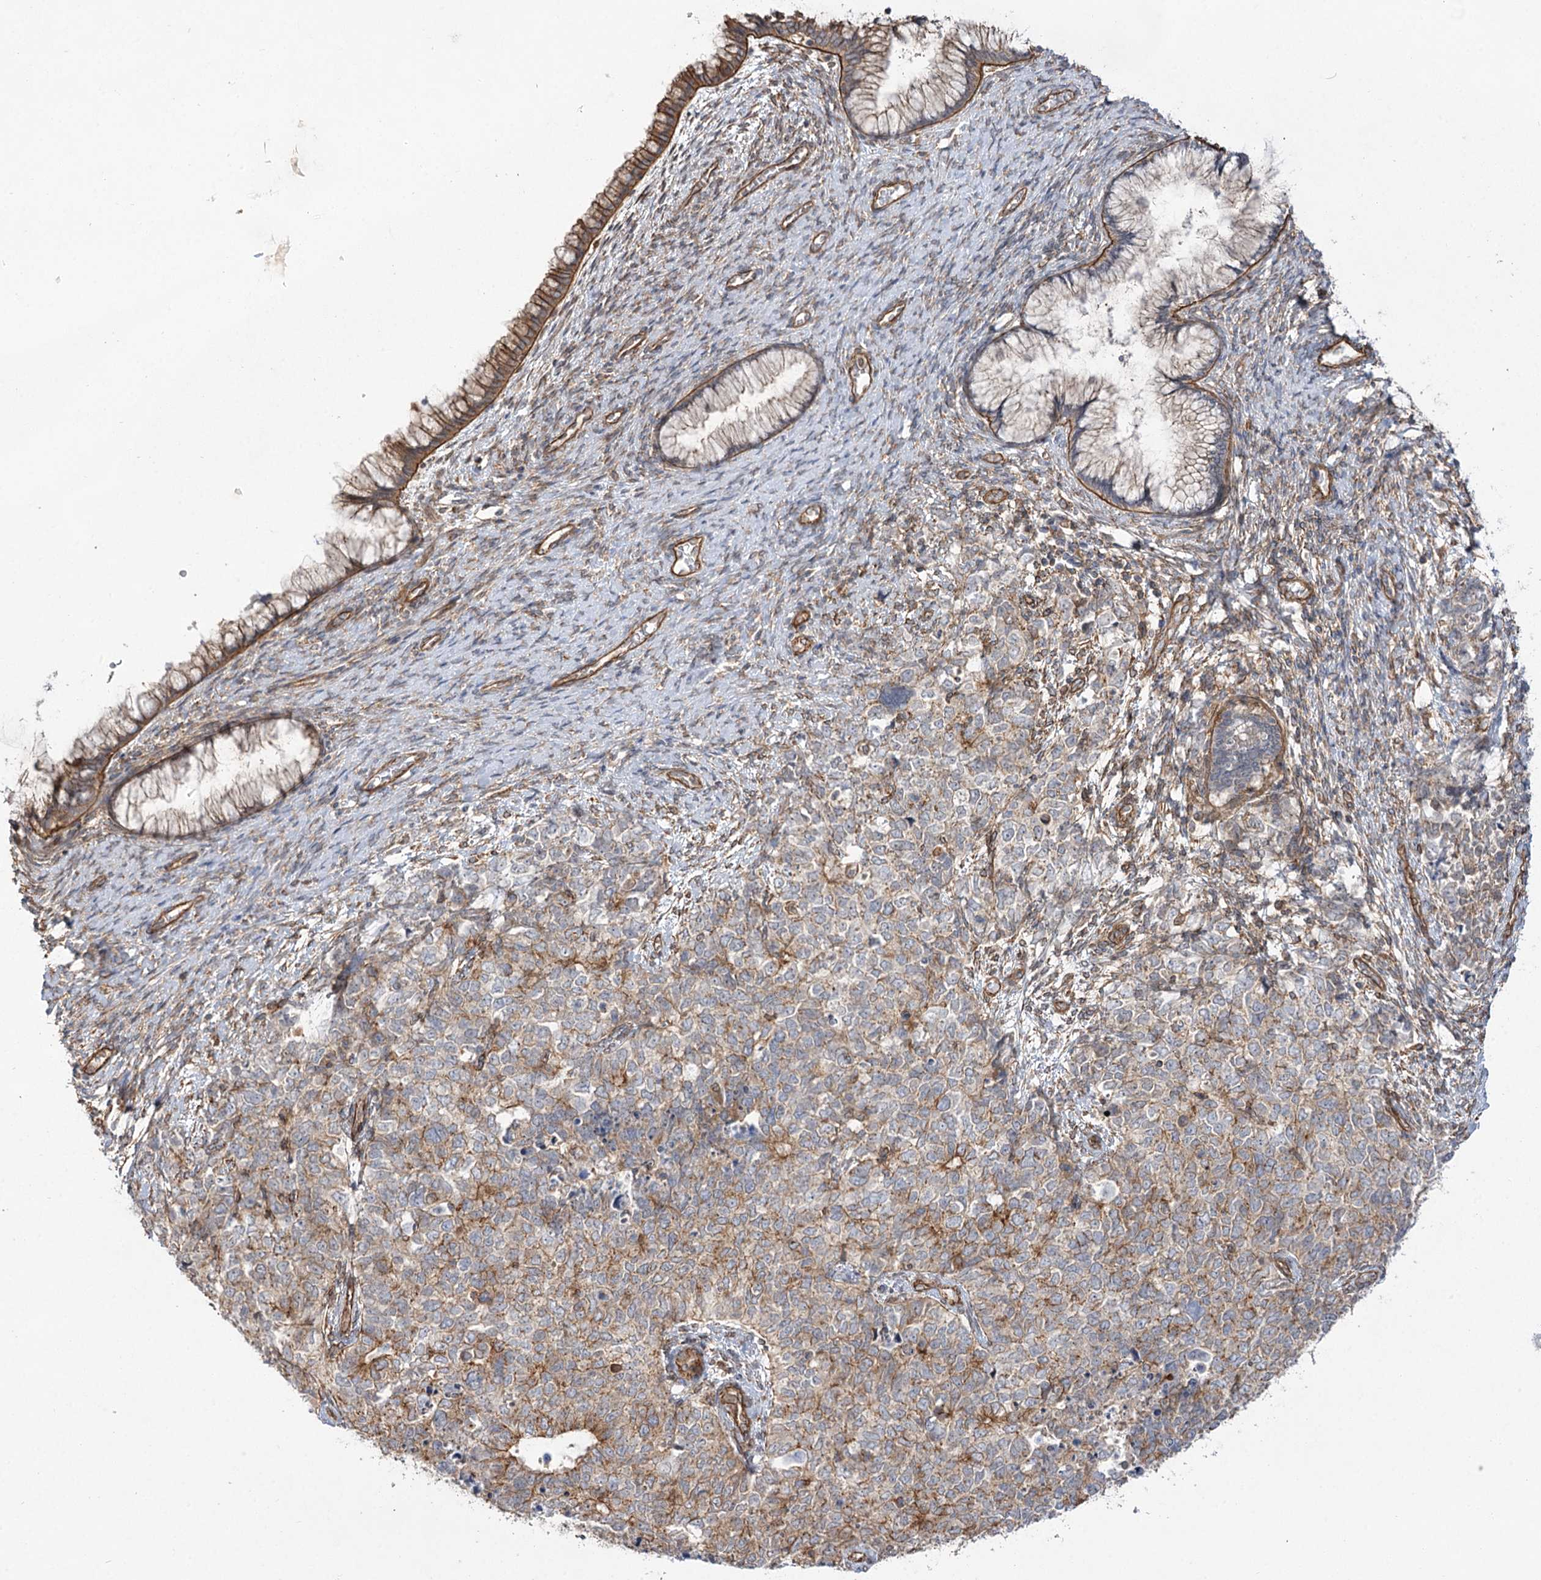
{"staining": {"intensity": "moderate", "quantity": "<25%", "location": "cytoplasmic/membranous"}, "tissue": "cervical cancer", "cell_type": "Tumor cells", "image_type": "cancer", "snomed": [{"axis": "morphology", "description": "Squamous cell carcinoma, NOS"}, {"axis": "topography", "description": "Cervix"}], "caption": "Squamous cell carcinoma (cervical) stained for a protein exhibits moderate cytoplasmic/membranous positivity in tumor cells.", "gene": "SH3BP5L", "patient": {"sex": "female", "age": 63}}